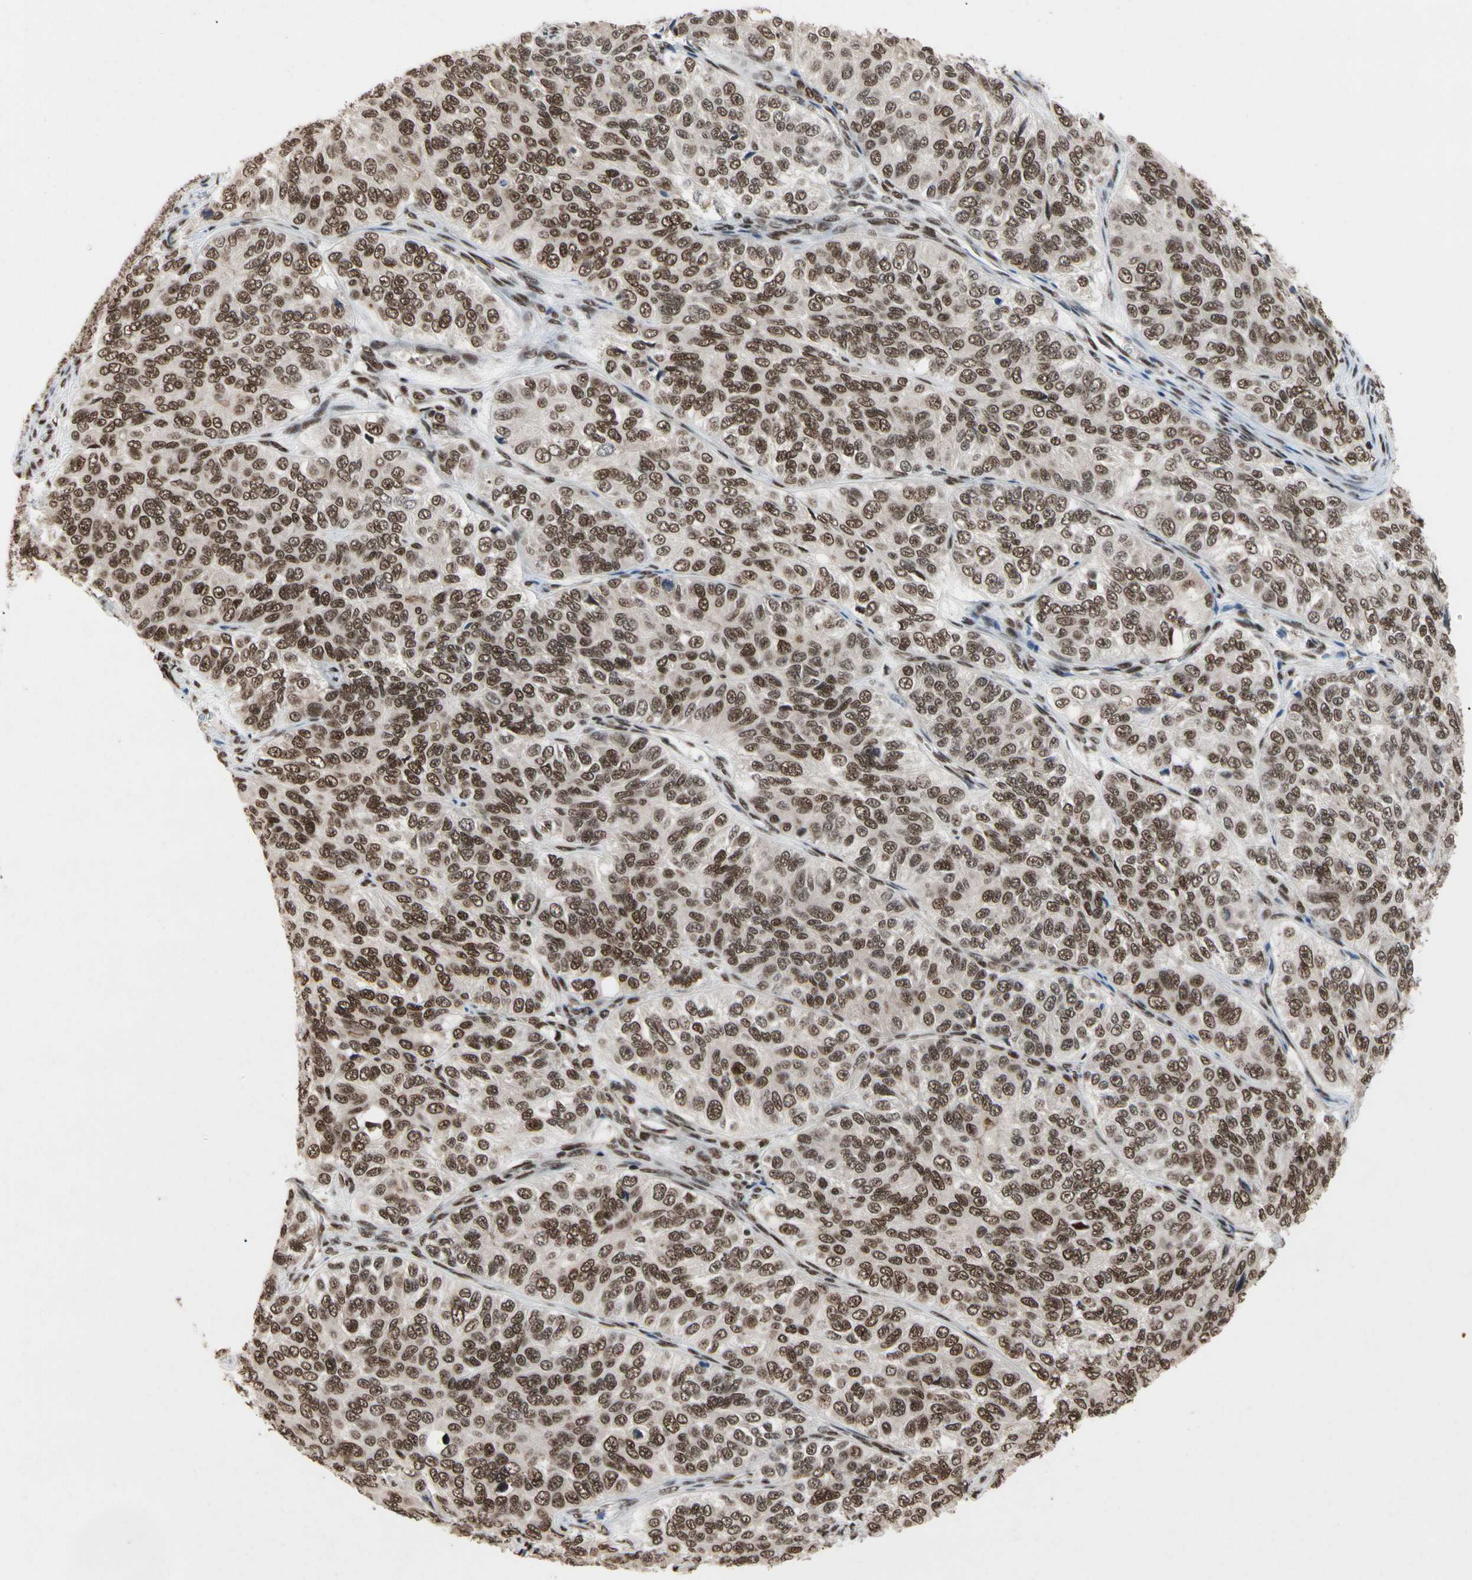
{"staining": {"intensity": "moderate", "quantity": ">75%", "location": "nuclear"}, "tissue": "ovarian cancer", "cell_type": "Tumor cells", "image_type": "cancer", "snomed": [{"axis": "morphology", "description": "Carcinoma, endometroid"}, {"axis": "topography", "description": "Ovary"}], "caption": "A brown stain labels moderate nuclear positivity of a protein in ovarian cancer (endometroid carcinoma) tumor cells.", "gene": "FAM98B", "patient": {"sex": "female", "age": 51}}